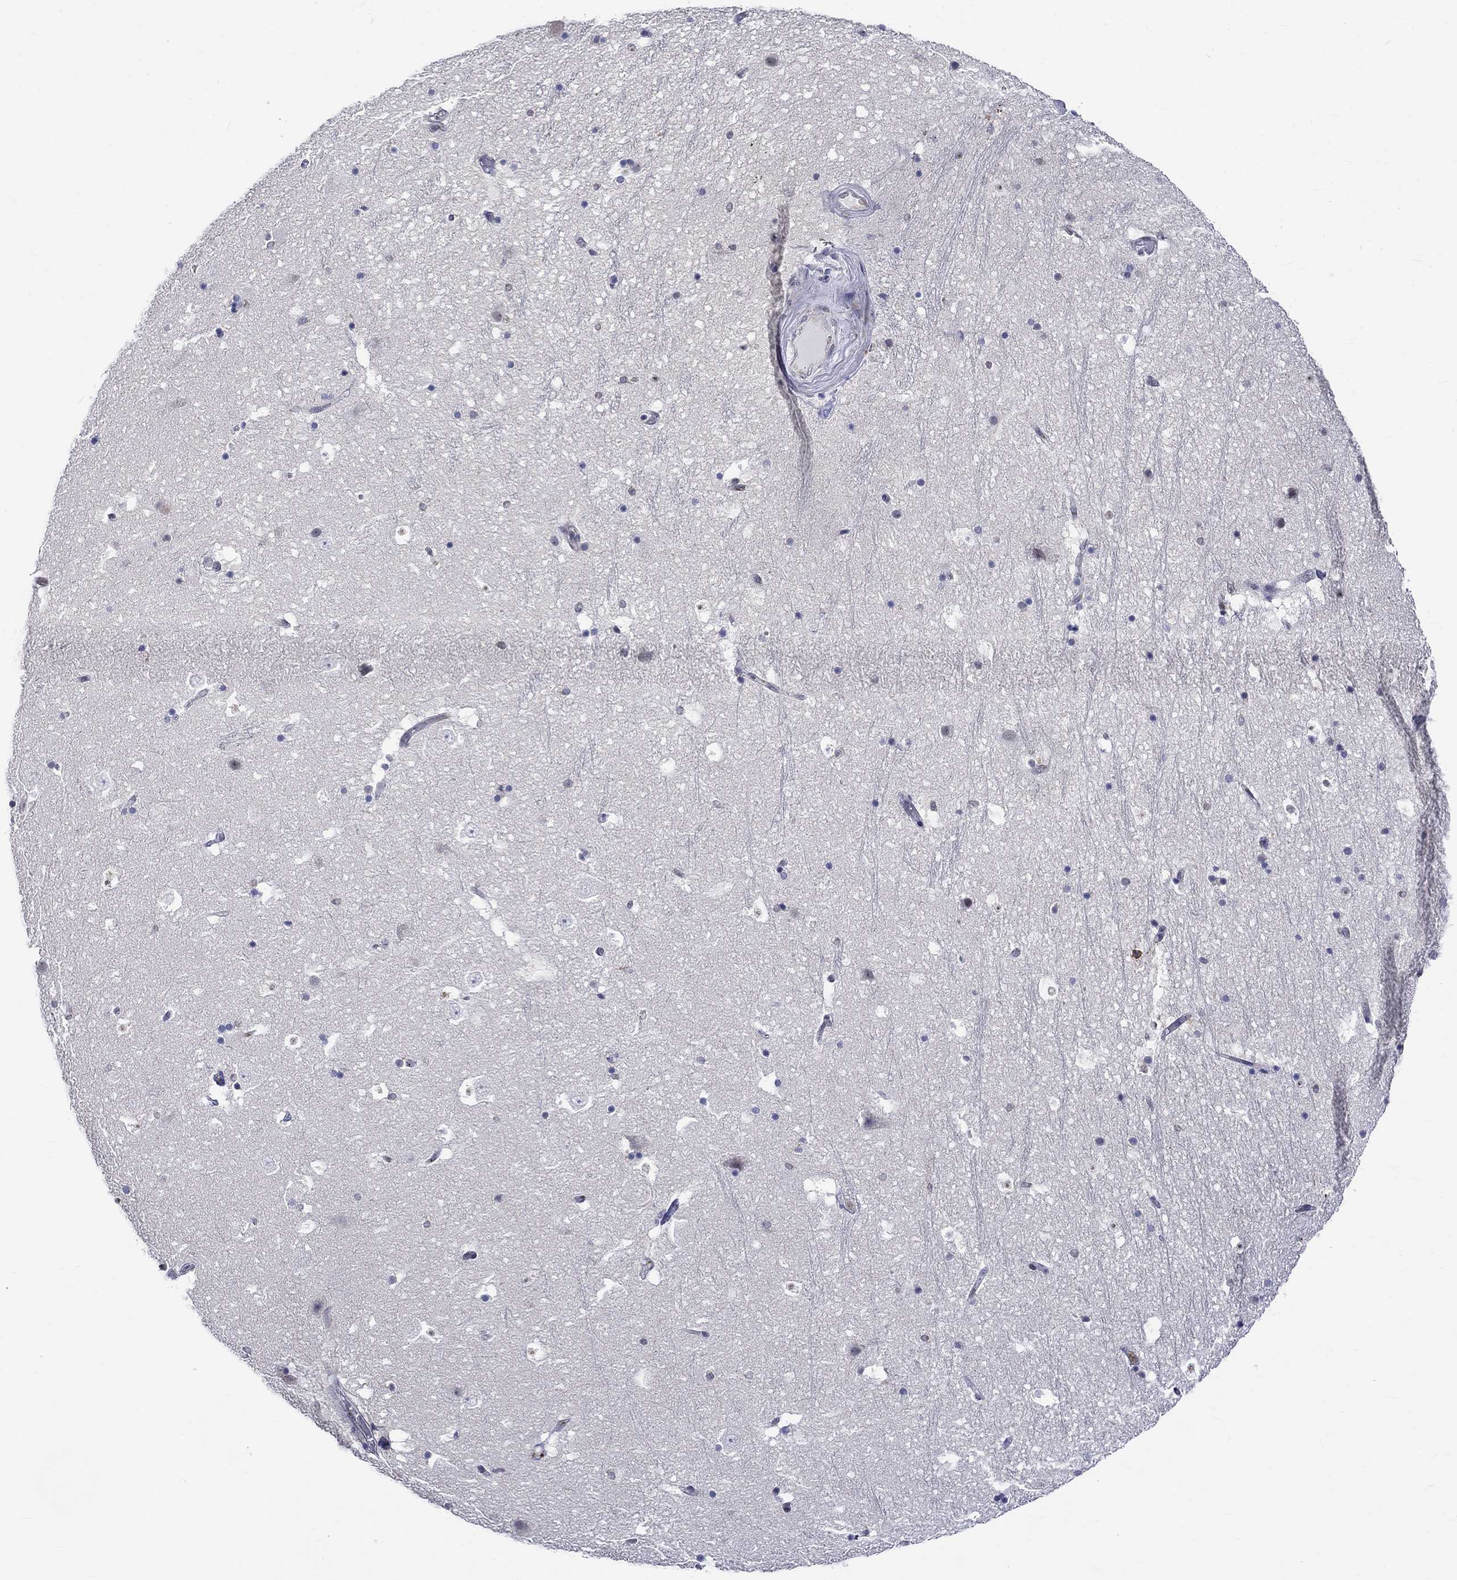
{"staining": {"intensity": "negative", "quantity": "none", "location": "none"}, "tissue": "hippocampus", "cell_type": "Glial cells", "image_type": "normal", "snomed": [{"axis": "morphology", "description": "Normal tissue, NOS"}, {"axis": "topography", "description": "Hippocampus"}], "caption": "Protein analysis of normal hippocampus displays no significant staining in glial cells.", "gene": "ST6GALNAC1", "patient": {"sex": "male", "age": 51}}